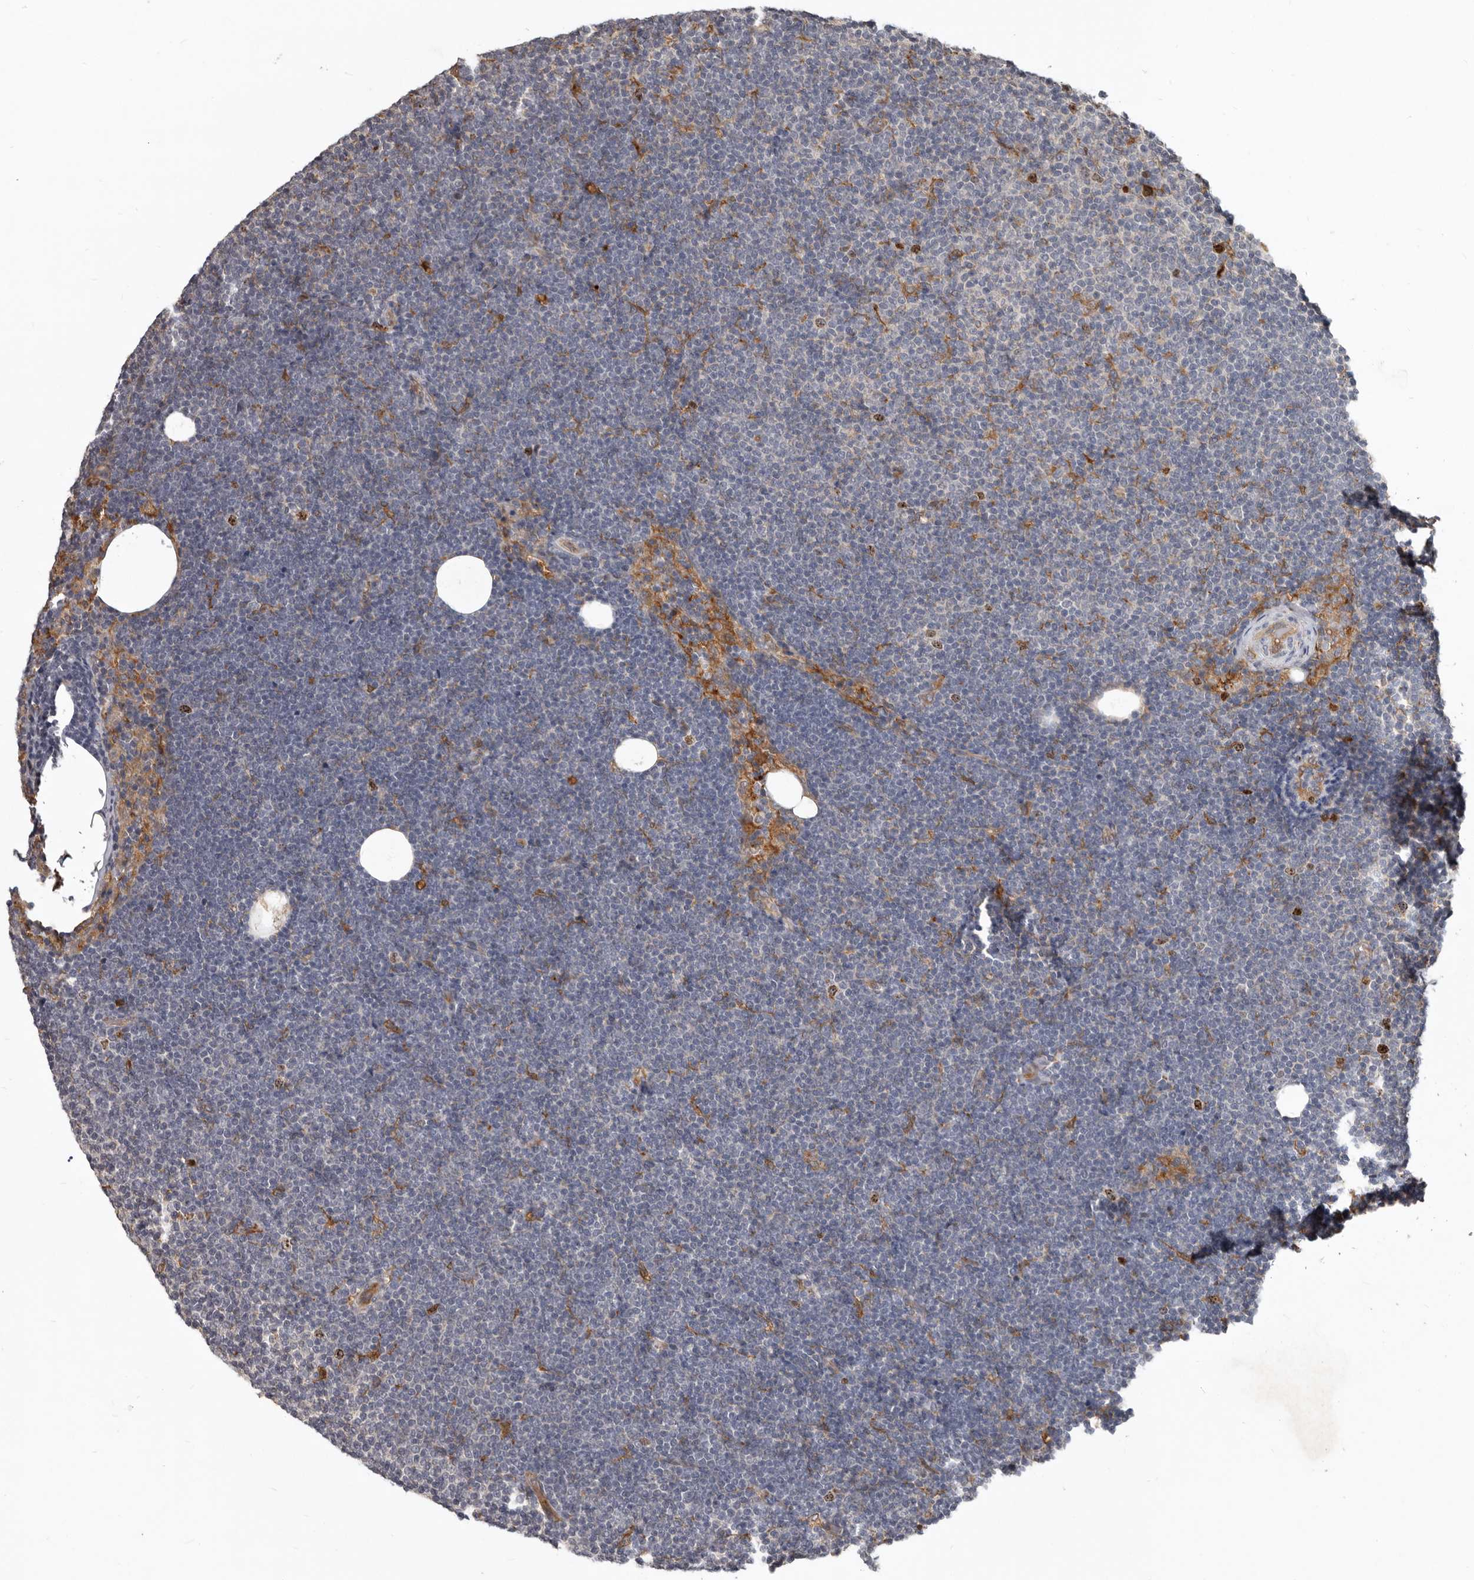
{"staining": {"intensity": "negative", "quantity": "none", "location": "none"}, "tissue": "lymphoma", "cell_type": "Tumor cells", "image_type": "cancer", "snomed": [{"axis": "morphology", "description": "Malignant lymphoma, non-Hodgkin's type, Low grade"}, {"axis": "topography", "description": "Lymph node"}], "caption": "A photomicrograph of human lymphoma is negative for staining in tumor cells. Brightfield microscopy of immunohistochemistry (IHC) stained with DAB (brown) and hematoxylin (blue), captured at high magnification.", "gene": "CDCA8", "patient": {"sex": "female", "age": 53}}